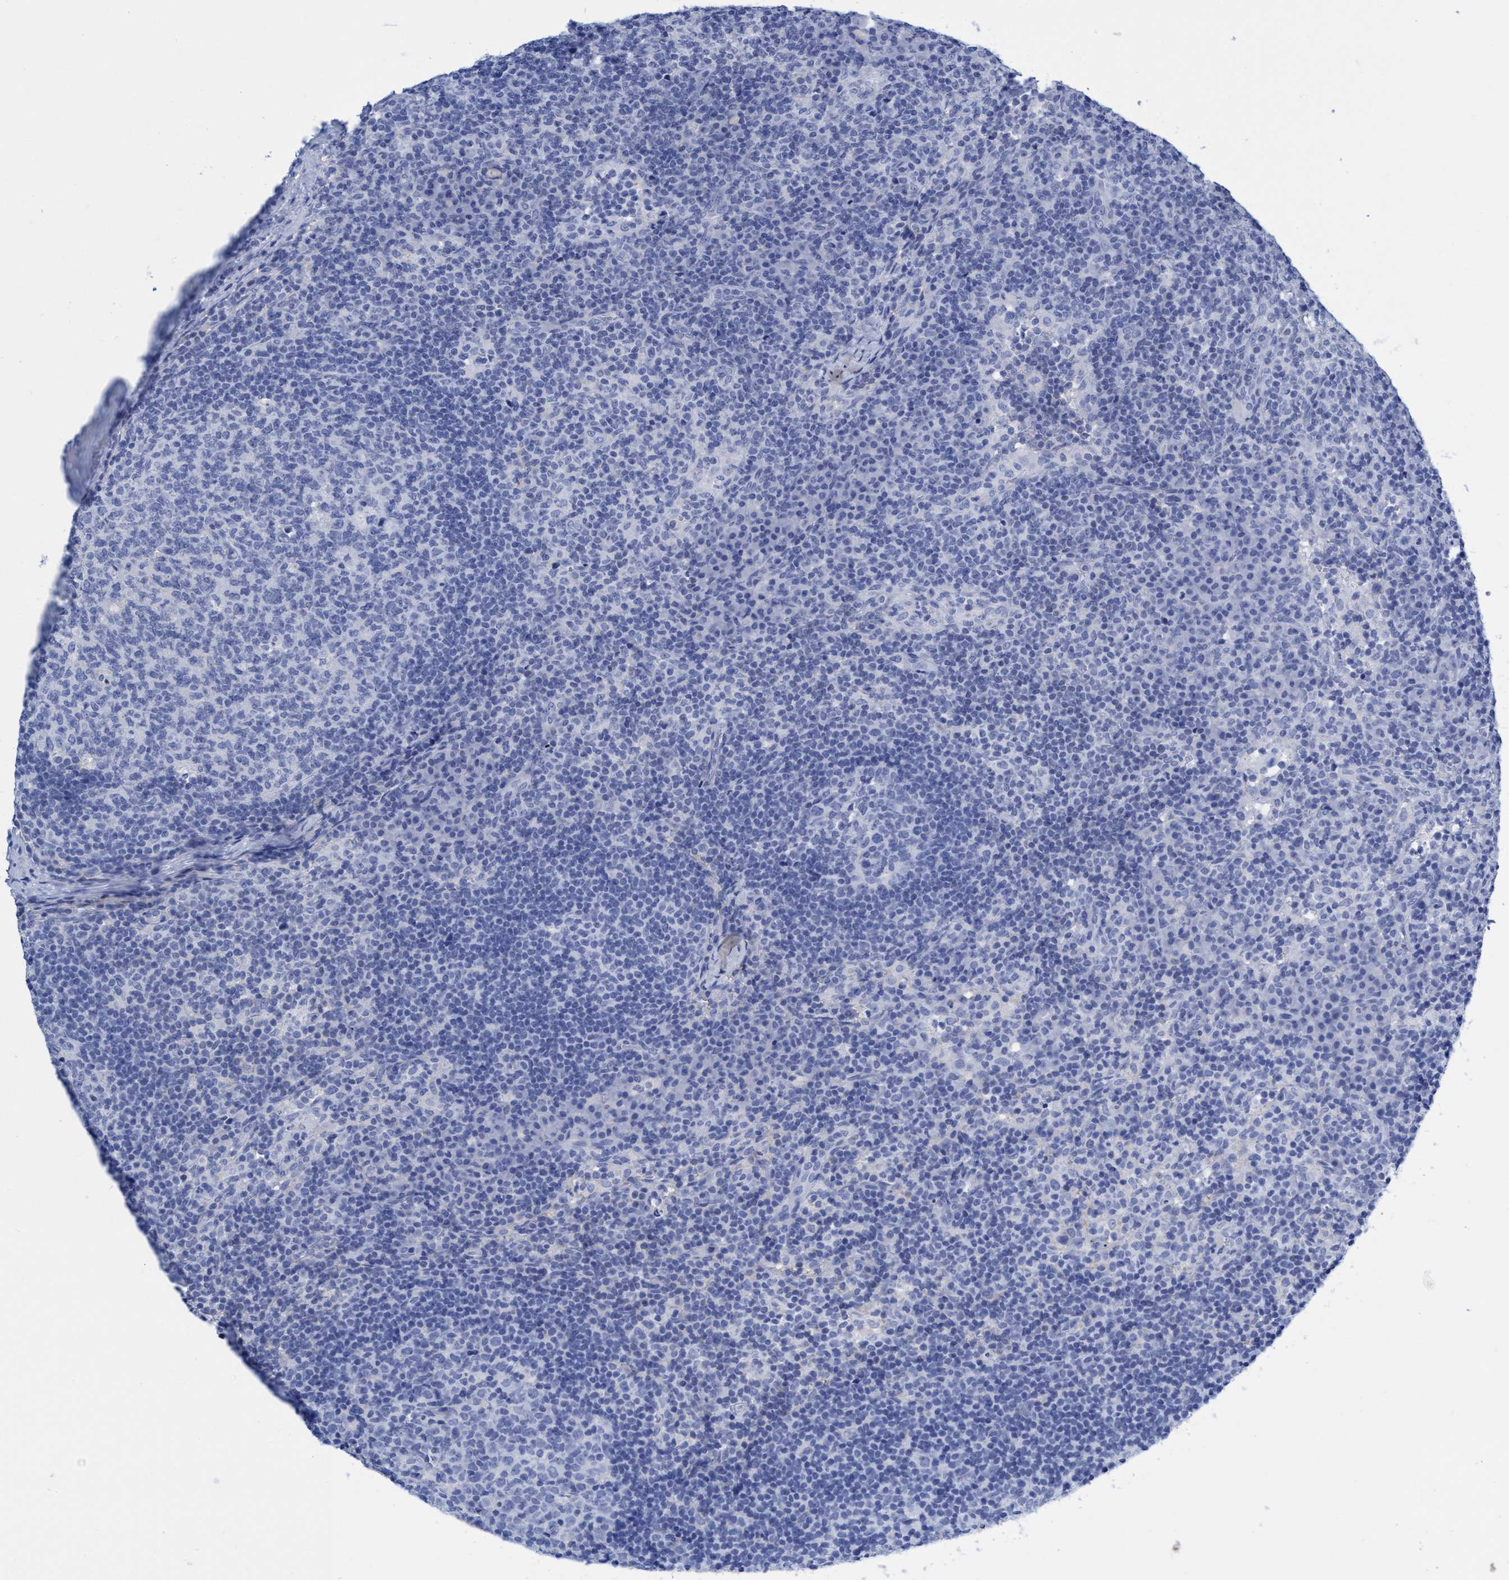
{"staining": {"intensity": "negative", "quantity": "none", "location": "none"}, "tissue": "lymph node", "cell_type": "Germinal center cells", "image_type": "normal", "snomed": [{"axis": "morphology", "description": "Normal tissue, NOS"}, {"axis": "morphology", "description": "Inflammation, NOS"}, {"axis": "topography", "description": "Lymph node"}], "caption": "A high-resolution micrograph shows immunohistochemistry staining of benign lymph node, which exhibits no significant positivity in germinal center cells. (Immunohistochemistry (ihc), brightfield microscopy, high magnification).", "gene": "PLPPR1", "patient": {"sex": "male", "age": 55}}